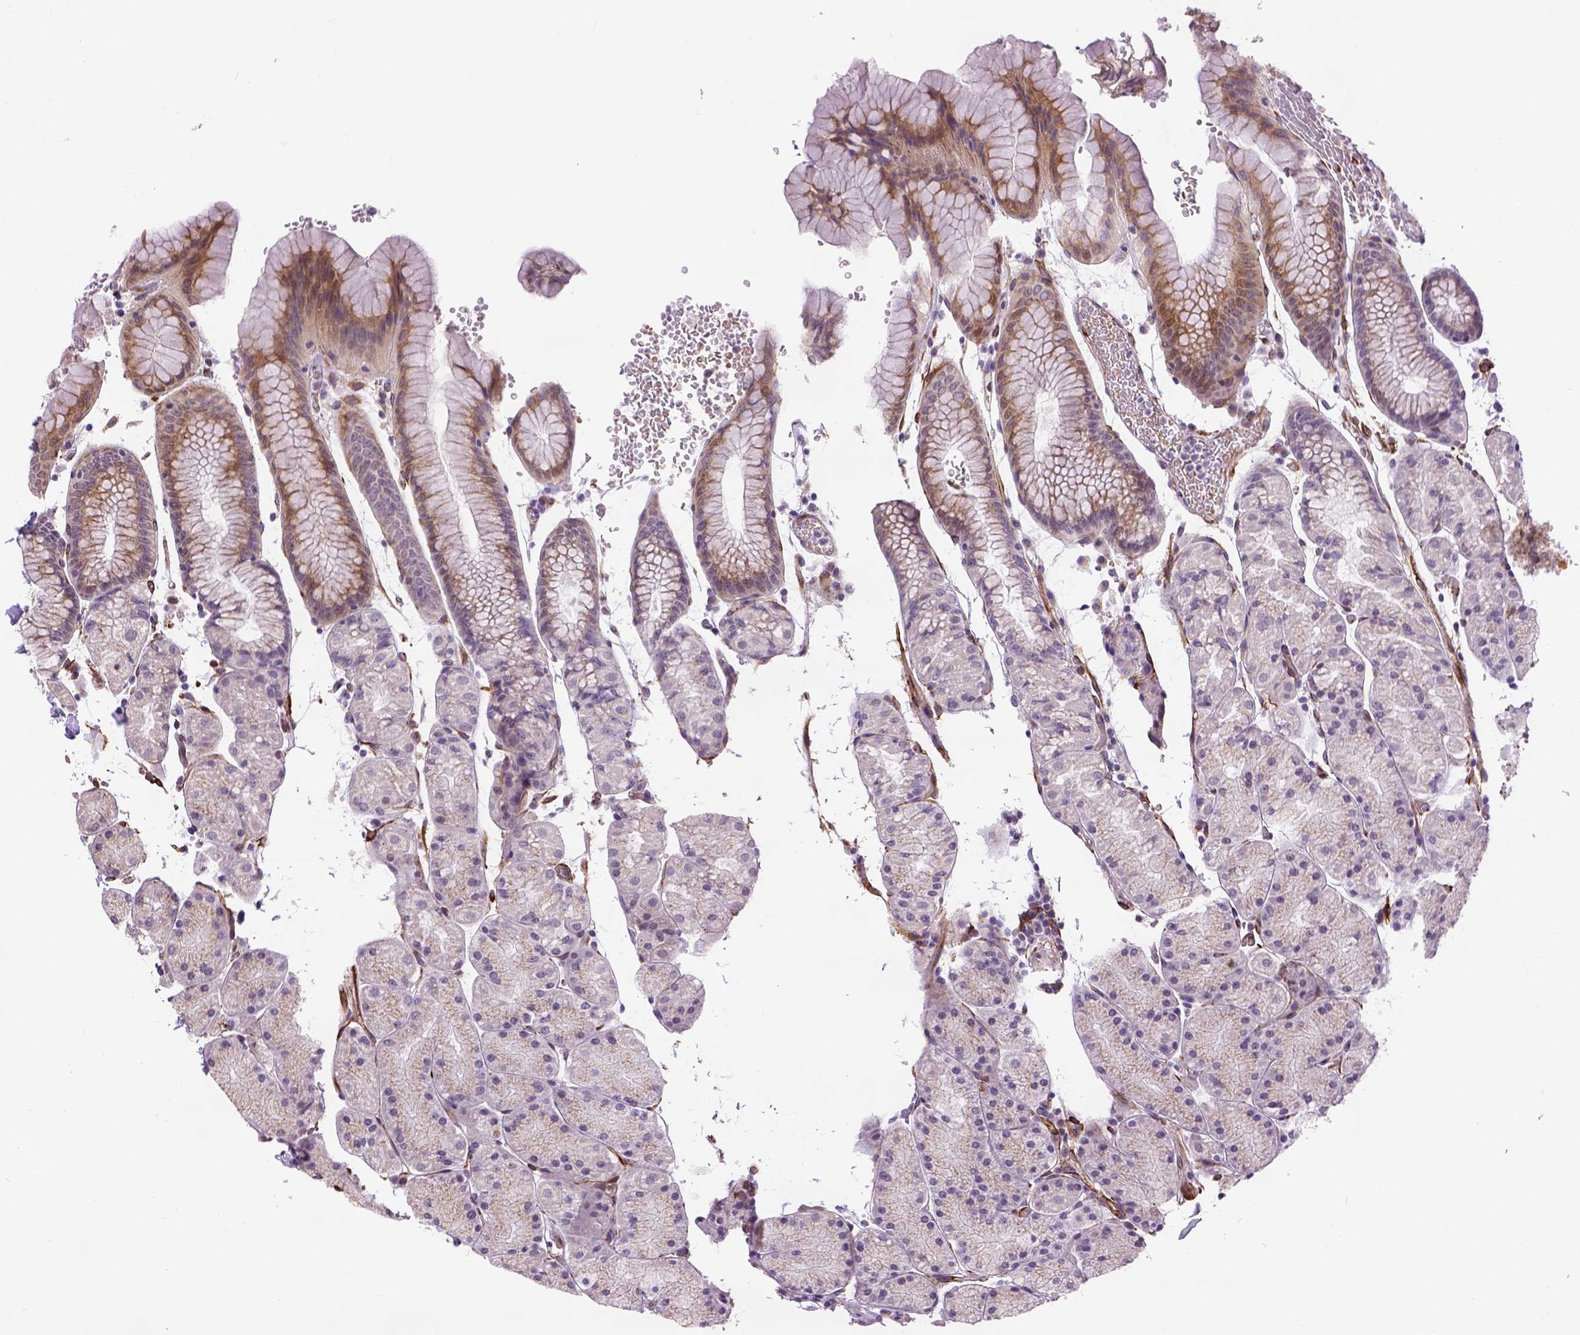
{"staining": {"intensity": "moderate", "quantity": "<25%", "location": "cytoplasmic/membranous"}, "tissue": "stomach", "cell_type": "Glandular cells", "image_type": "normal", "snomed": [{"axis": "morphology", "description": "Normal tissue, NOS"}, {"axis": "topography", "description": "Stomach, upper"}, {"axis": "topography", "description": "Stomach"}], "caption": "This micrograph demonstrates IHC staining of normal stomach, with low moderate cytoplasmic/membranous staining in about <25% of glandular cells.", "gene": "KAZN", "patient": {"sex": "male", "age": 76}}